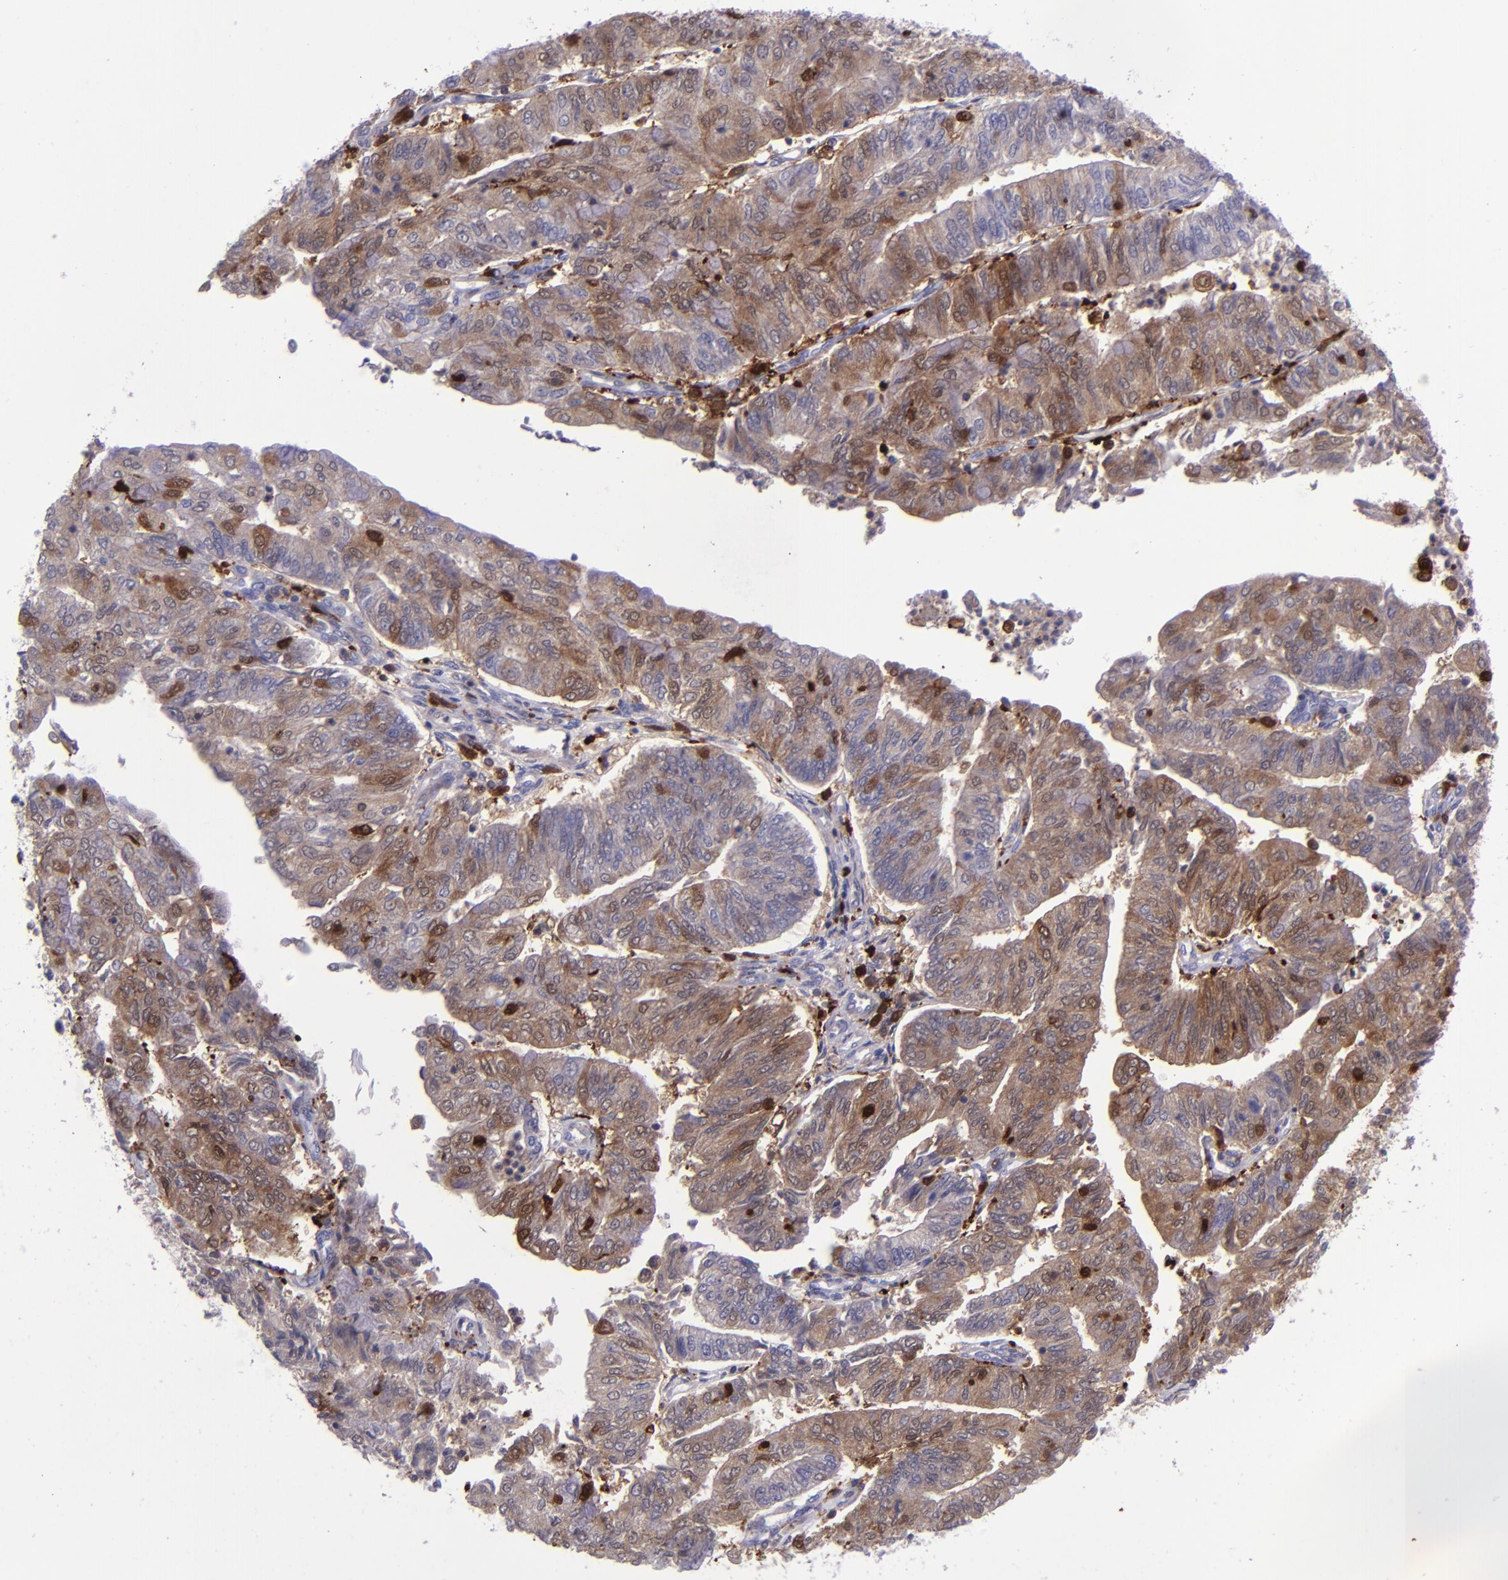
{"staining": {"intensity": "moderate", "quantity": ">75%", "location": "cytoplasmic/membranous"}, "tissue": "endometrial cancer", "cell_type": "Tumor cells", "image_type": "cancer", "snomed": [{"axis": "morphology", "description": "Adenocarcinoma, NOS"}, {"axis": "topography", "description": "Endometrium"}], "caption": "This photomicrograph demonstrates immunohistochemistry staining of human endometrial cancer (adenocarcinoma), with medium moderate cytoplasmic/membranous staining in approximately >75% of tumor cells.", "gene": "TYMP", "patient": {"sex": "female", "age": 59}}